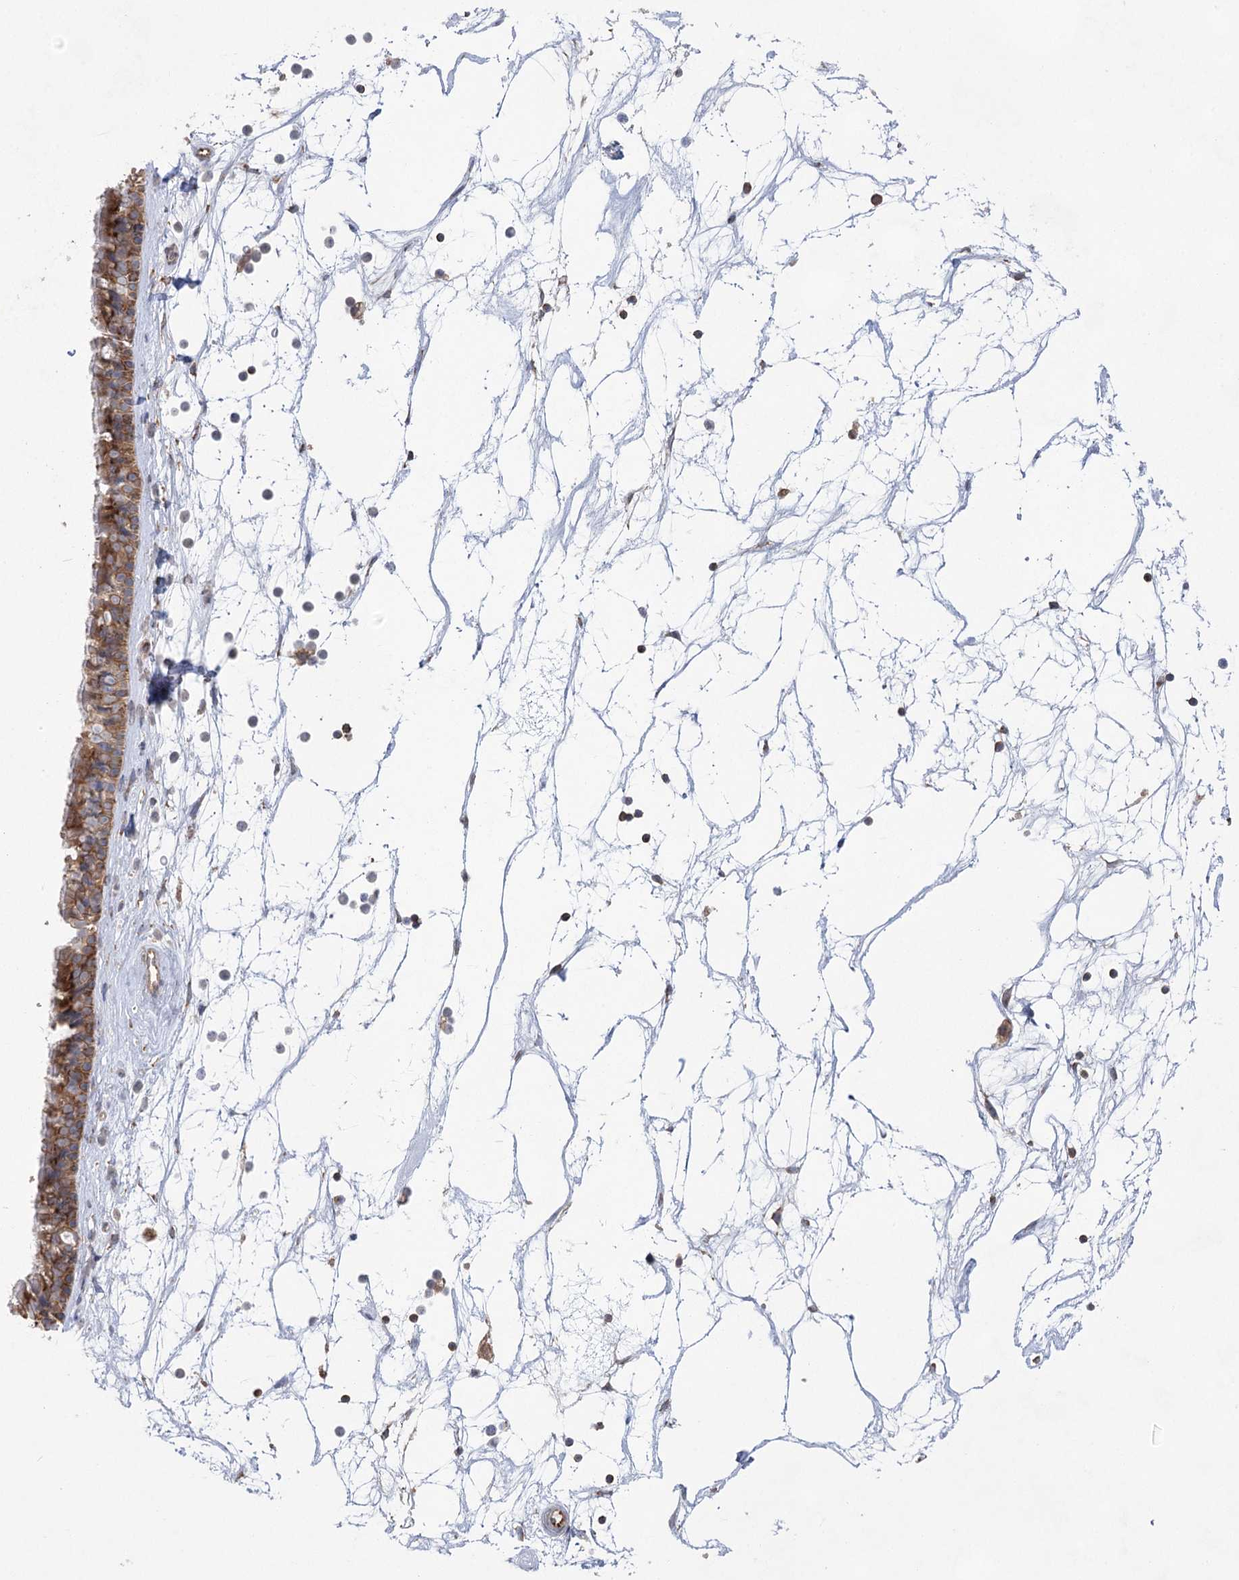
{"staining": {"intensity": "strong", "quantity": ">75%", "location": "cytoplasmic/membranous"}, "tissue": "nasopharynx", "cell_type": "Respiratory epithelial cells", "image_type": "normal", "snomed": [{"axis": "morphology", "description": "Normal tissue, NOS"}, {"axis": "topography", "description": "Nasopharynx"}], "caption": "Immunohistochemical staining of normal nasopharynx displays strong cytoplasmic/membranous protein expression in approximately >75% of respiratory epithelial cells.", "gene": "EIF3A", "patient": {"sex": "male", "age": 64}}